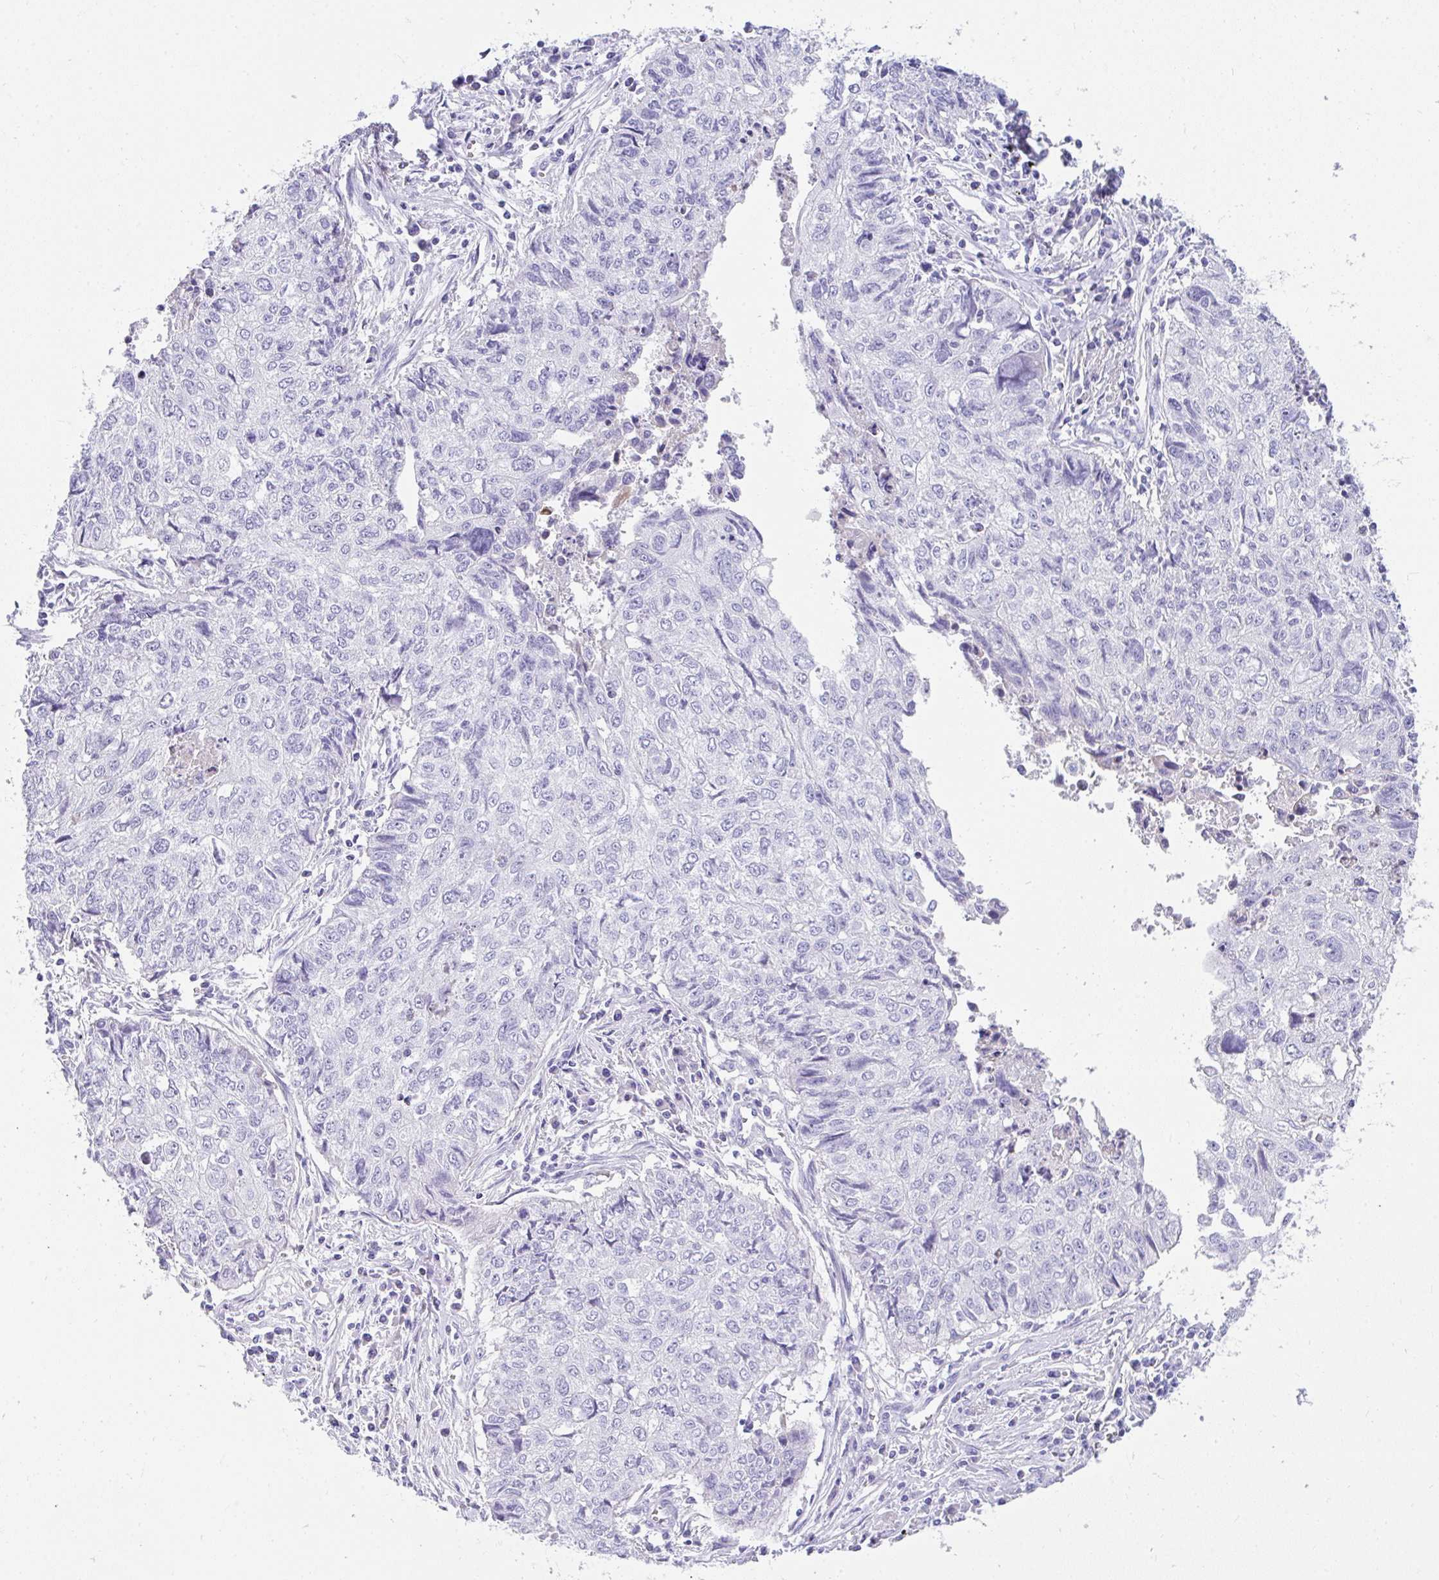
{"staining": {"intensity": "negative", "quantity": "none", "location": "none"}, "tissue": "lung cancer", "cell_type": "Tumor cells", "image_type": "cancer", "snomed": [{"axis": "morphology", "description": "Normal morphology"}, {"axis": "morphology", "description": "Aneuploidy"}, {"axis": "morphology", "description": "Squamous cell carcinoma, NOS"}, {"axis": "topography", "description": "Lymph node"}, {"axis": "topography", "description": "Lung"}], "caption": "IHC of human lung squamous cell carcinoma exhibits no expression in tumor cells.", "gene": "TNNT1", "patient": {"sex": "female", "age": 76}}